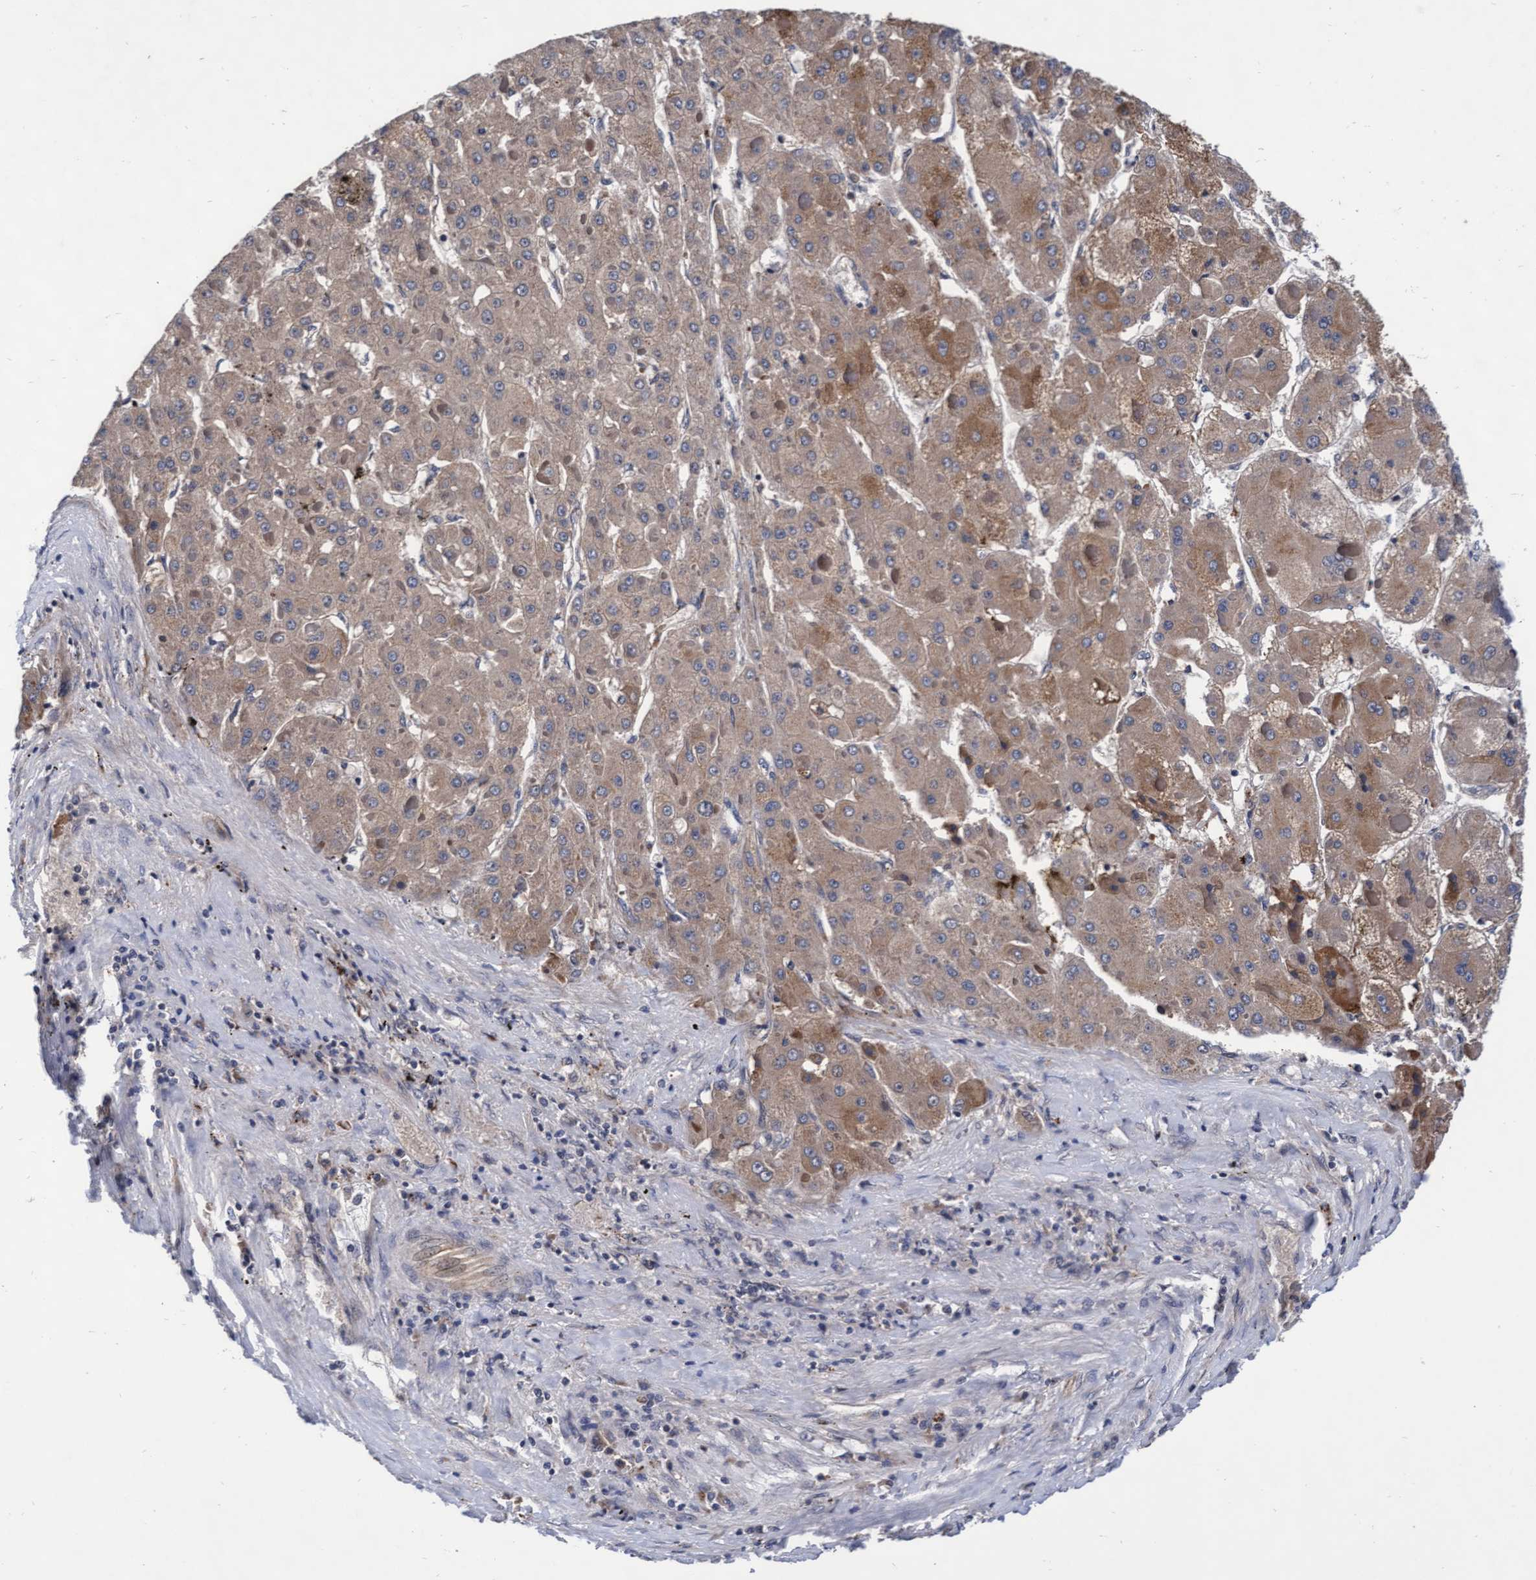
{"staining": {"intensity": "moderate", "quantity": ">75%", "location": "cytoplasmic/membranous"}, "tissue": "liver cancer", "cell_type": "Tumor cells", "image_type": "cancer", "snomed": [{"axis": "morphology", "description": "Carcinoma, Hepatocellular, NOS"}, {"axis": "topography", "description": "Liver"}], "caption": "A photomicrograph of human hepatocellular carcinoma (liver) stained for a protein displays moderate cytoplasmic/membranous brown staining in tumor cells.", "gene": "EFCAB13", "patient": {"sex": "female", "age": 73}}